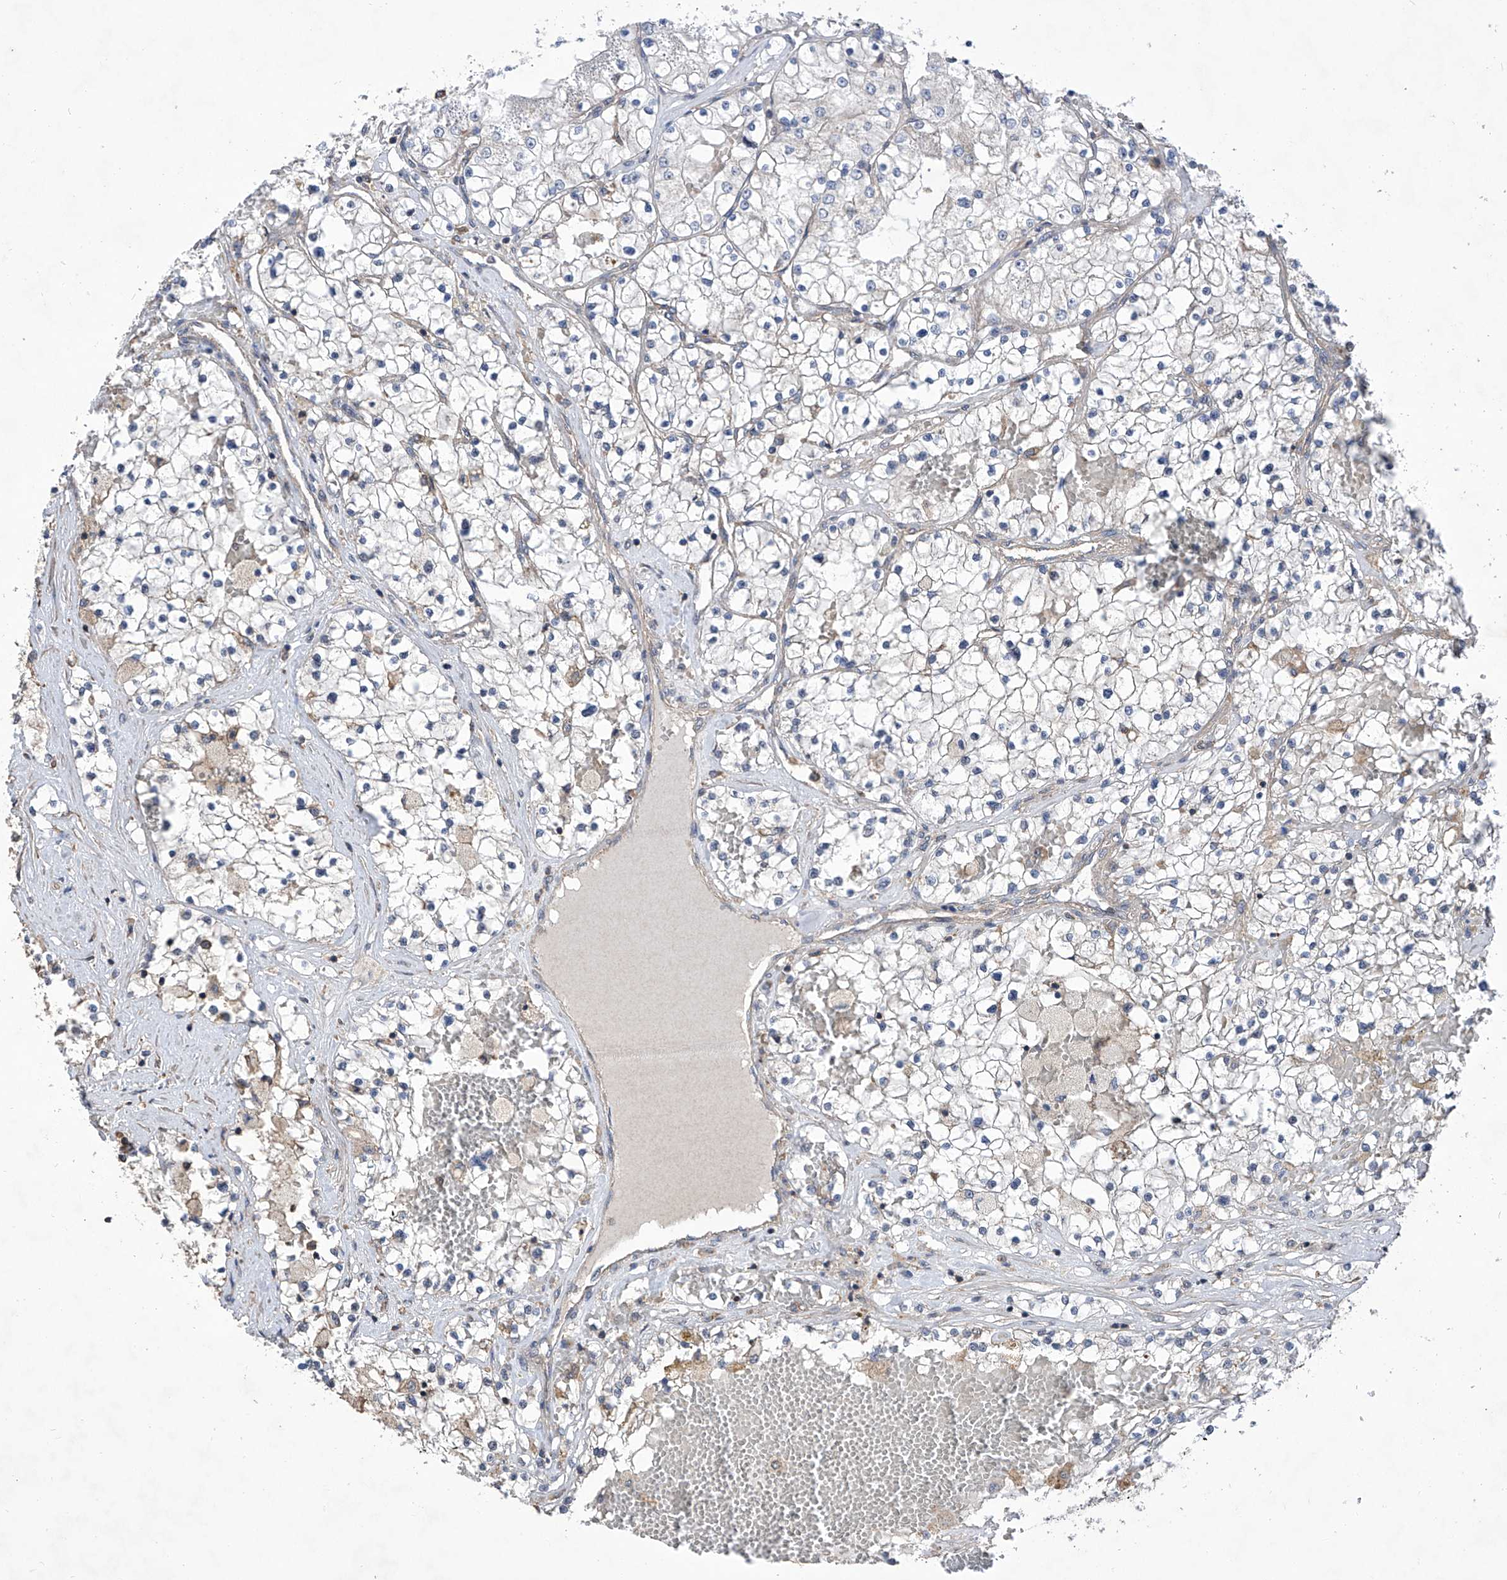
{"staining": {"intensity": "negative", "quantity": "none", "location": "none"}, "tissue": "renal cancer", "cell_type": "Tumor cells", "image_type": "cancer", "snomed": [{"axis": "morphology", "description": "Normal tissue, NOS"}, {"axis": "morphology", "description": "Adenocarcinoma, NOS"}, {"axis": "topography", "description": "Kidney"}], "caption": "This is an immunohistochemistry histopathology image of human adenocarcinoma (renal). There is no staining in tumor cells.", "gene": "KIFC2", "patient": {"sex": "male", "age": 68}}